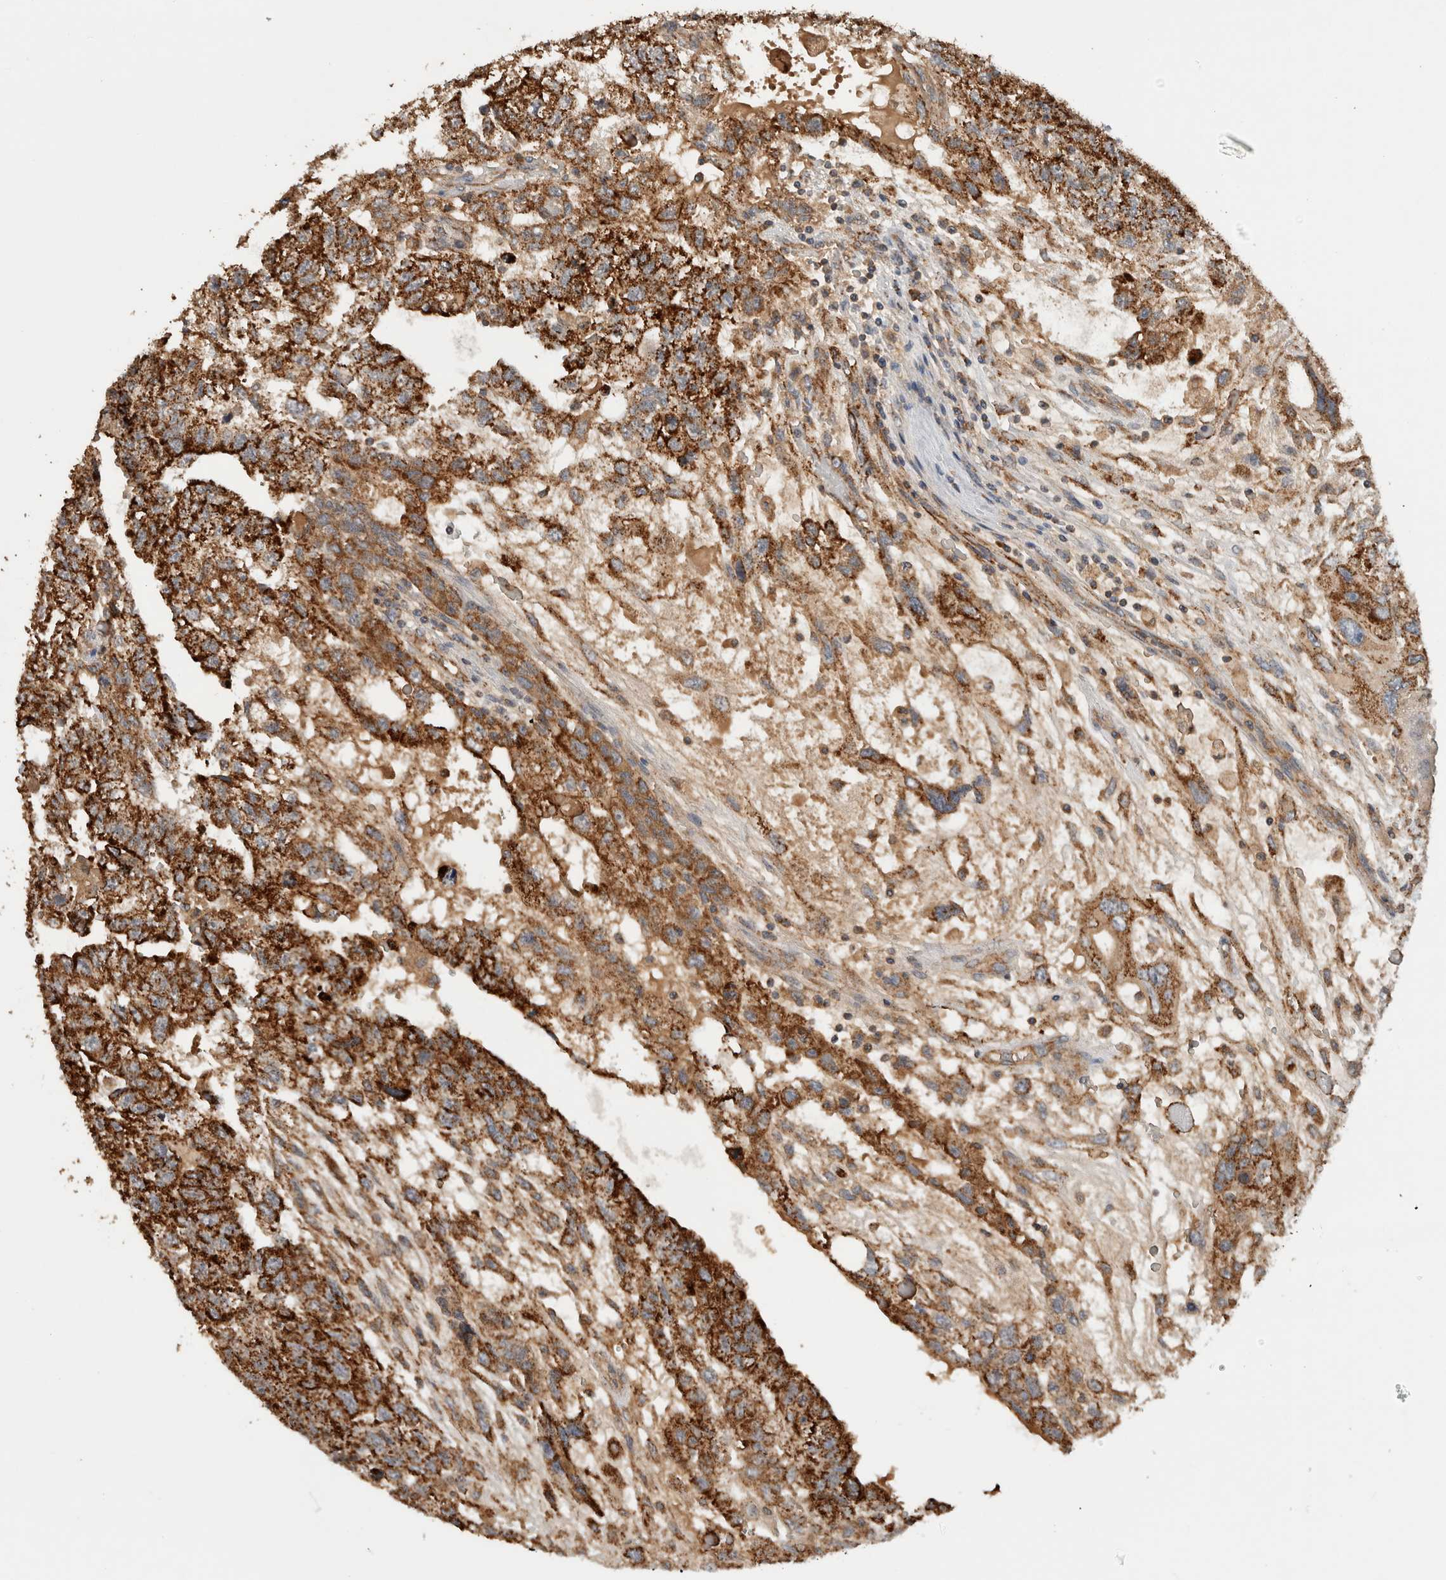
{"staining": {"intensity": "strong", "quantity": ">75%", "location": "cytoplasmic/membranous"}, "tissue": "testis cancer", "cell_type": "Tumor cells", "image_type": "cancer", "snomed": [{"axis": "morphology", "description": "Carcinoma, Embryonal, NOS"}, {"axis": "topography", "description": "Testis"}], "caption": "Testis embryonal carcinoma stained for a protein (brown) demonstrates strong cytoplasmic/membranous positive staining in about >75% of tumor cells.", "gene": "AMPD1", "patient": {"sex": "male", "age": 36}}